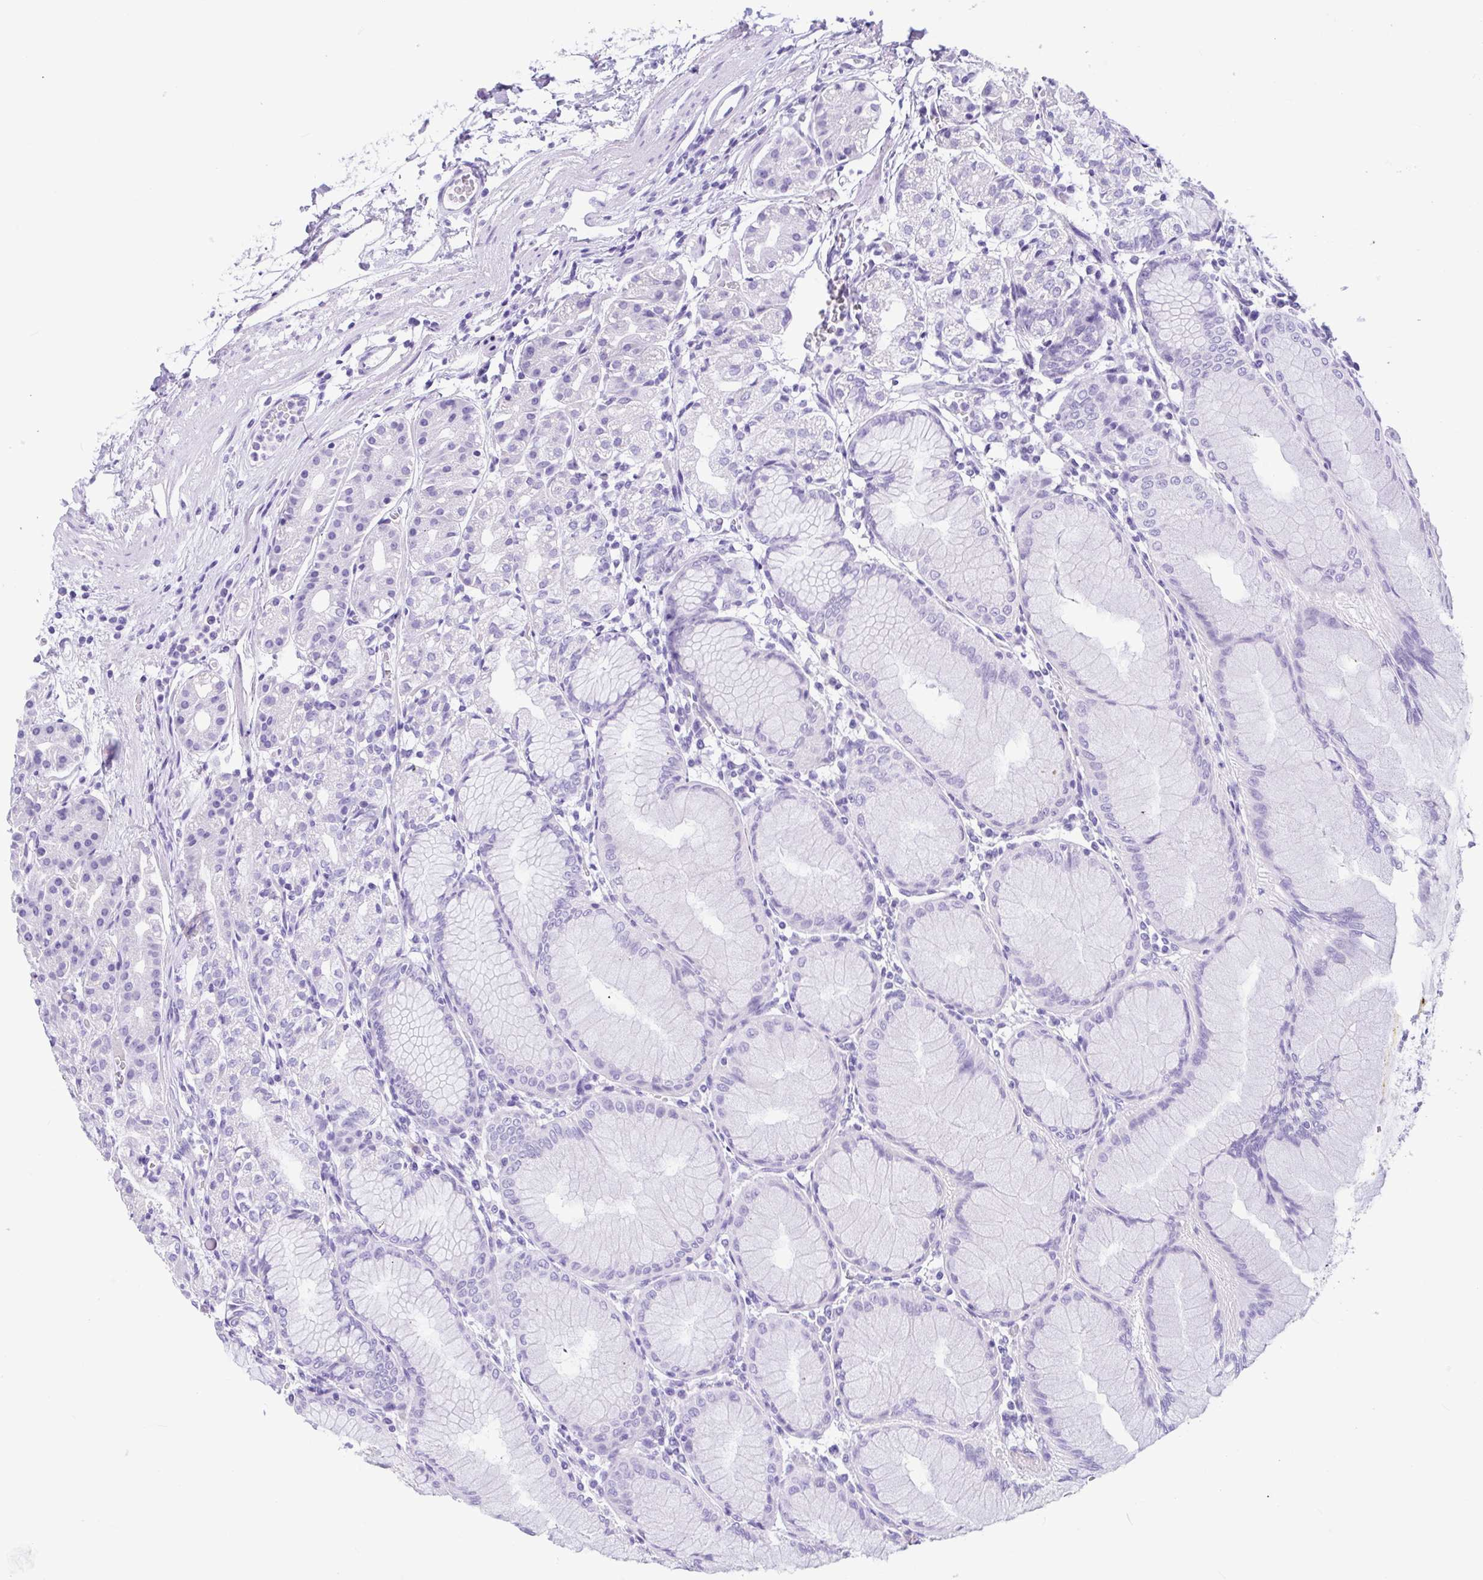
{"staining": {"intensity": "negative", "quantity": "none", "location": "none"}, "tissue": "stomach", "cell_type": "Glandular cells", "image_type": "normal", "snomed": [{"axis": "morphology", "description": "Normal tissue, NOS"}, {"axis": "topography", "description": "Stomach"}], "caption": "The photomicrograph shows no staining of glandular cells in normal stomach.", "gene": "ENSG00000274792", "patient": {"sex": "female", "age": 57}}